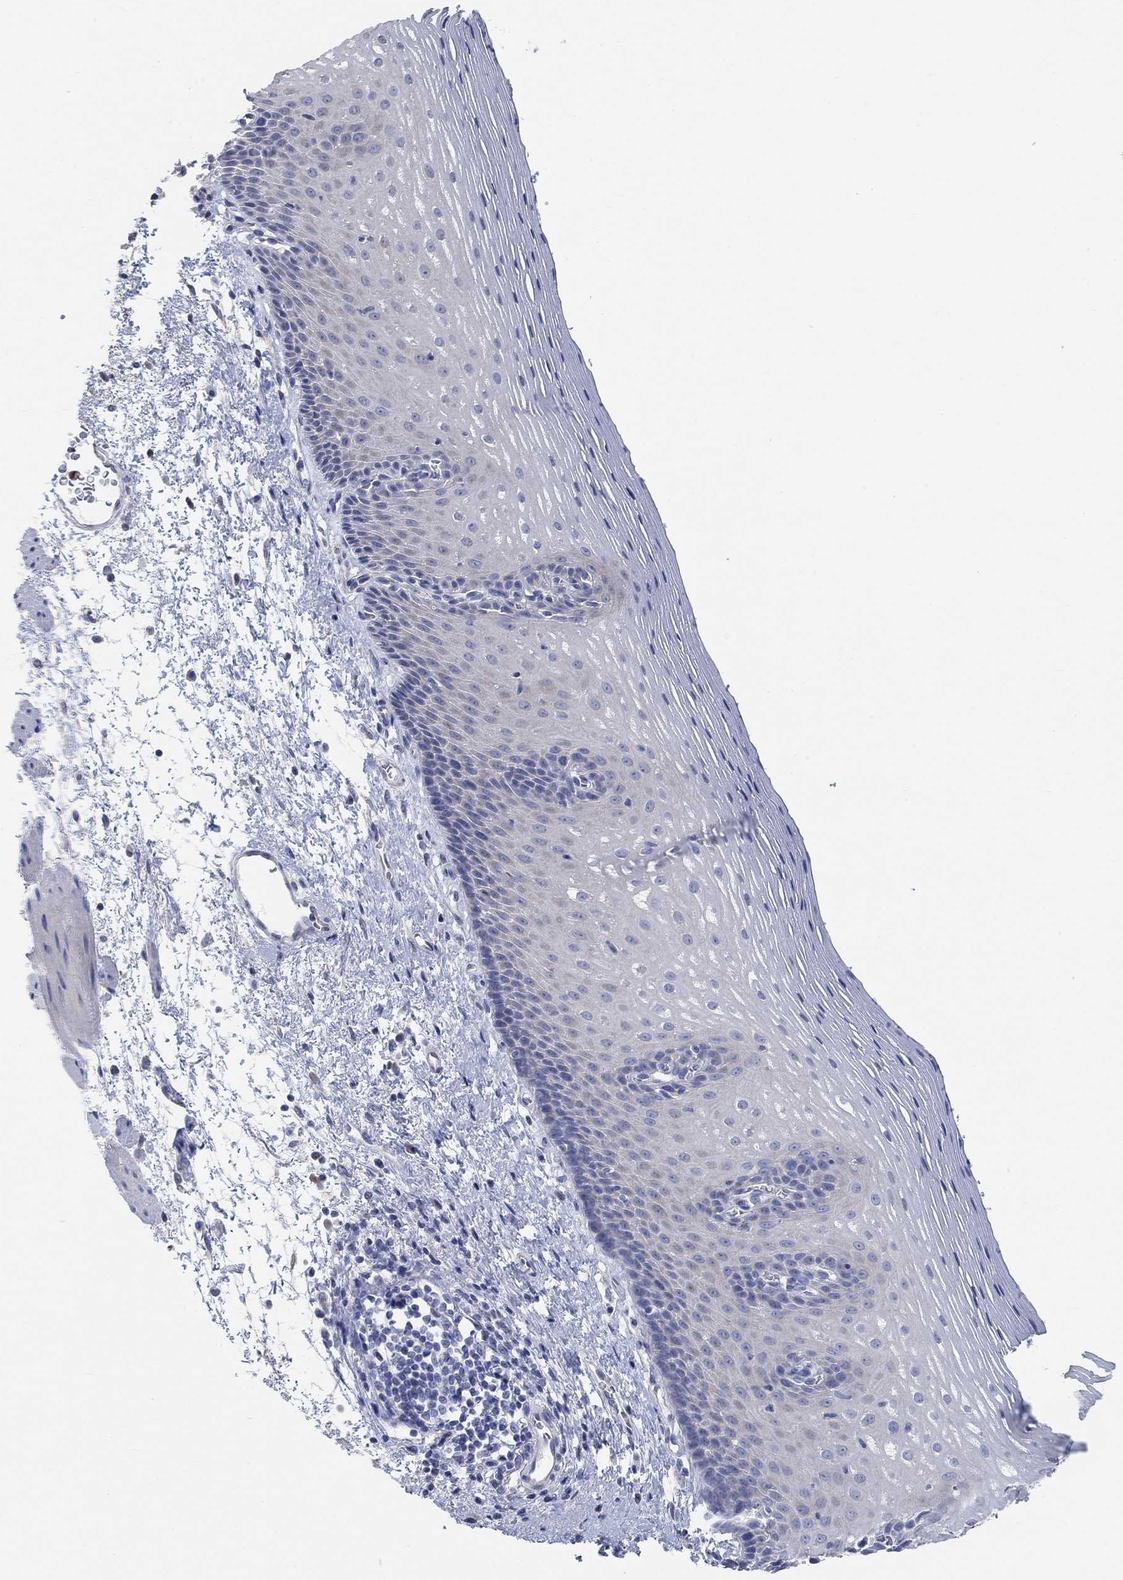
{"staining": {"intensity": "negative", "quantity": "none", "location": "none"}, "tissue": "esophagus", "cell_type": "Squamous epithelial cells", "image_type": "normal", "snomed": [{"axis": "morphology", "description": "Normal tissue, NOS"}, {"axis": "topography", "description": "Esophagus"}], "caption": "Immunohistochemistry image of benign esophagus: esophagus stained with DAB (3,3'-diaminobenzidine) shows no significant protein staining in squamous epithelial cells.", "gene": "NLRP14", "patient": {"sex": "male", "age": 76}}